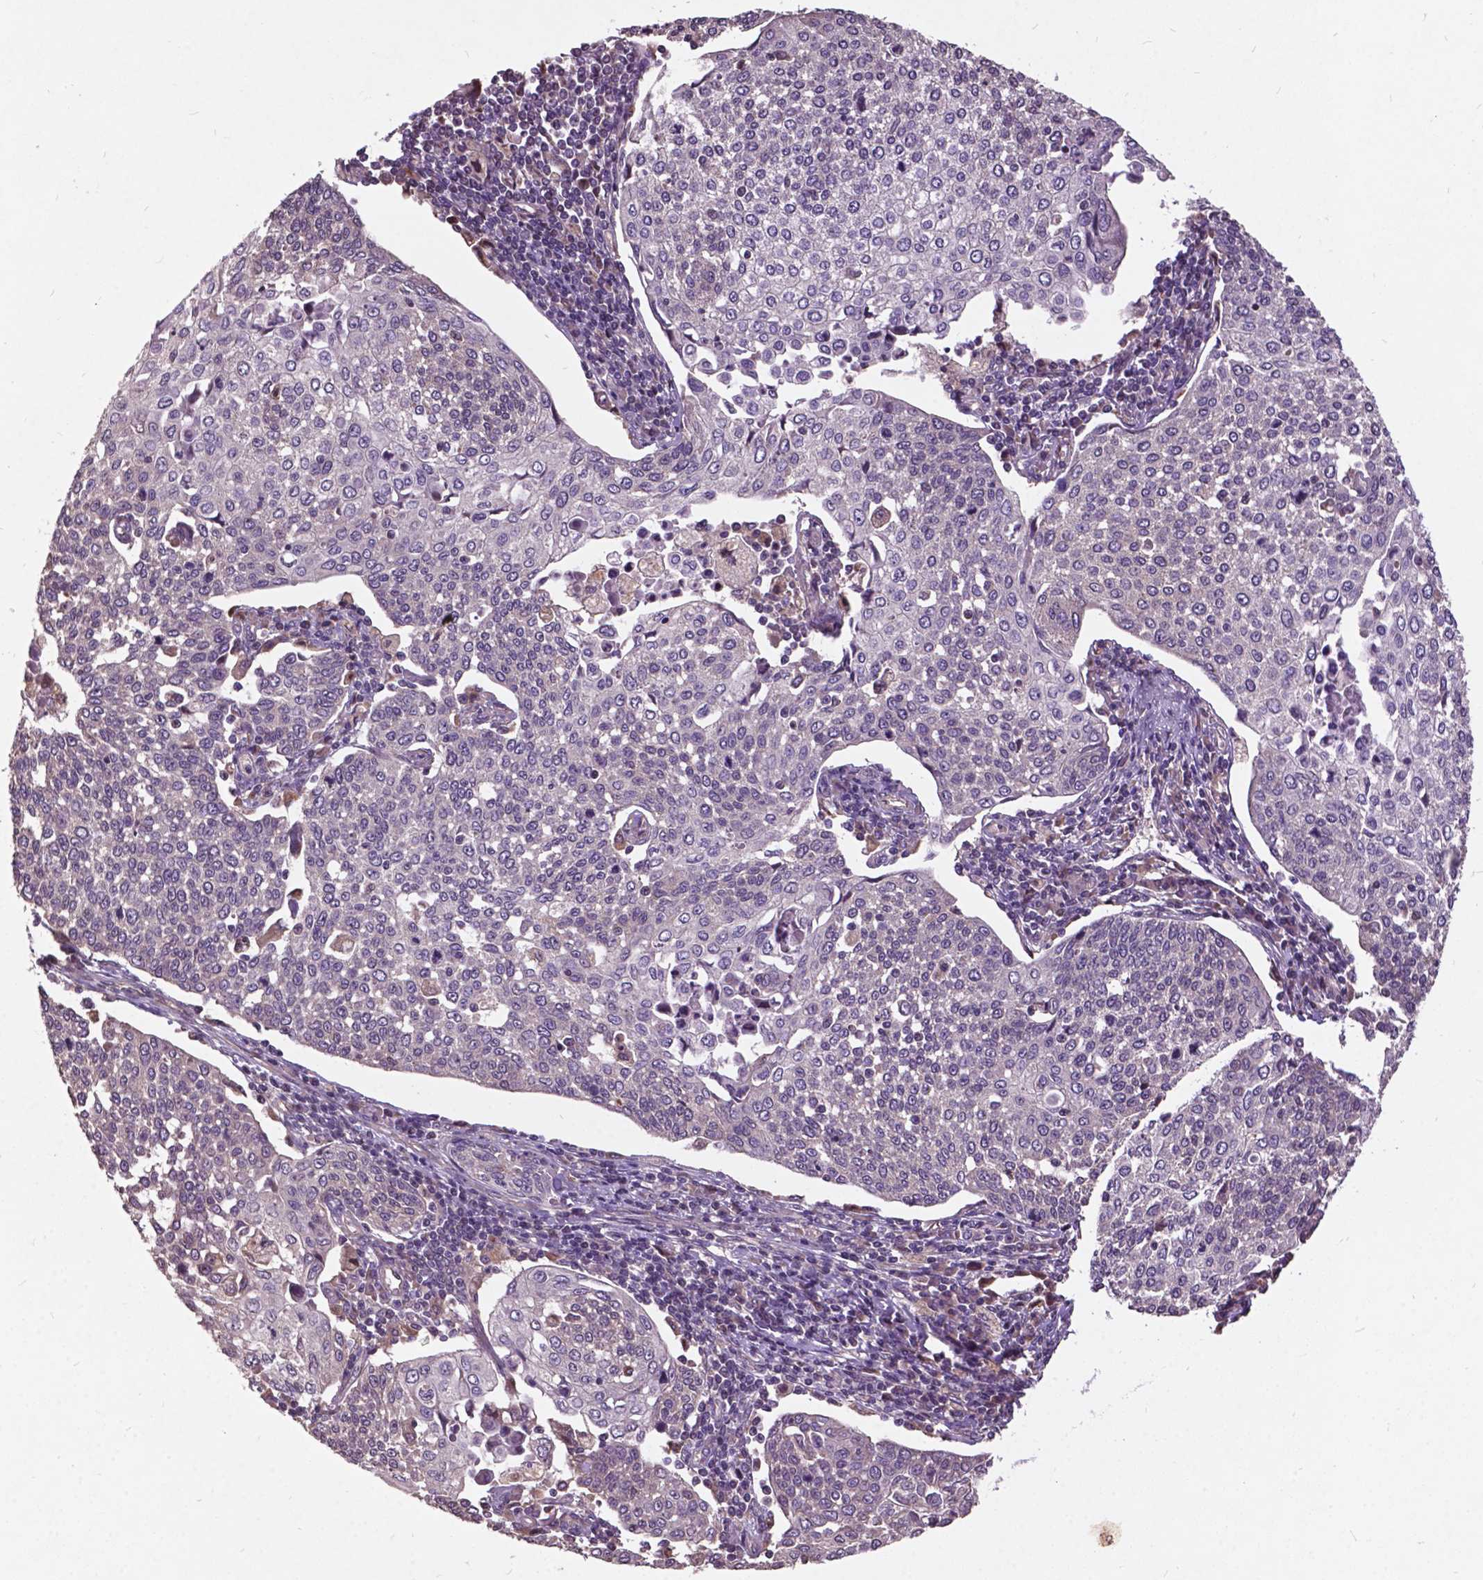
{"staining": {"intensity": "negative", "quantity": "none", "location": "none"}, "tissue": "cervical cancer", "cell_type": "Tumor cells", "image_type": "cancer", "snomed": [{"axis": "morphology", "description": "Squamous cell carcinoma, NOS"}, {"axis": "topography", "description": "Cervix"}], "caption": "Protein analysis of cervical cancer (squamous cell carcinoma) exhibits no significant staining in tumor cells. (Brightfield microscopy of DAB (3,3'-diaminobenzidine) immunohistochemistry at high magnification).", "gene": "AP1S3", "patient": {"sex": "female", "age": 34}}